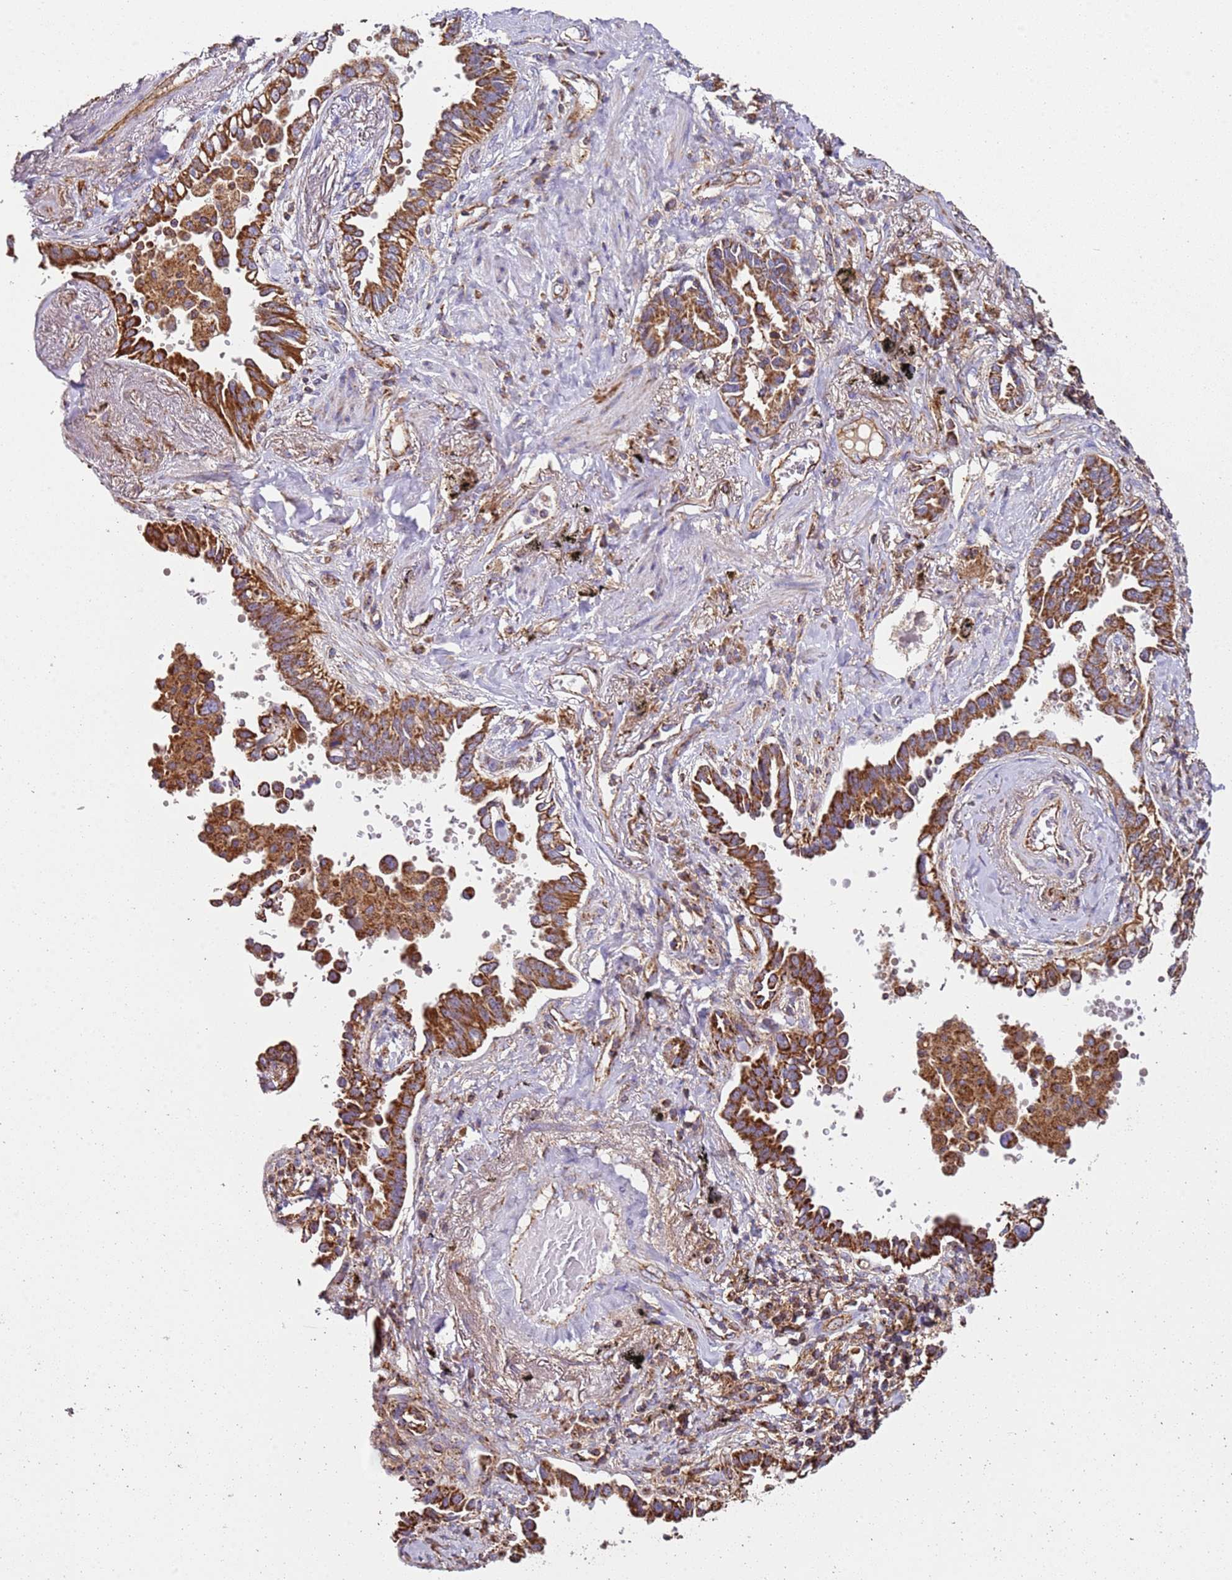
{"staining": {"intensity": "moderate", "quantity": ">75%", "location": "cytoplasmic/membranous"}, "tissue": "lung cancer", "cell_type": "Tumor cells", "image_type": "cancer", "snomed": [{"axis": "morphology", "description": "Adenocarcinoma, NOS"}, {"axis": "topography", "description": "Lung"}], "caption": "Protein staining demonstrates moderate cytoplasmic/membranous positivity in about >75% of tumor cells in lung cancer (adenocarcinoma). (IHC, brightfield microscopy, high magnification).", "gene": "RMND5A", "patient": {"sex": "male", "age": 67}}